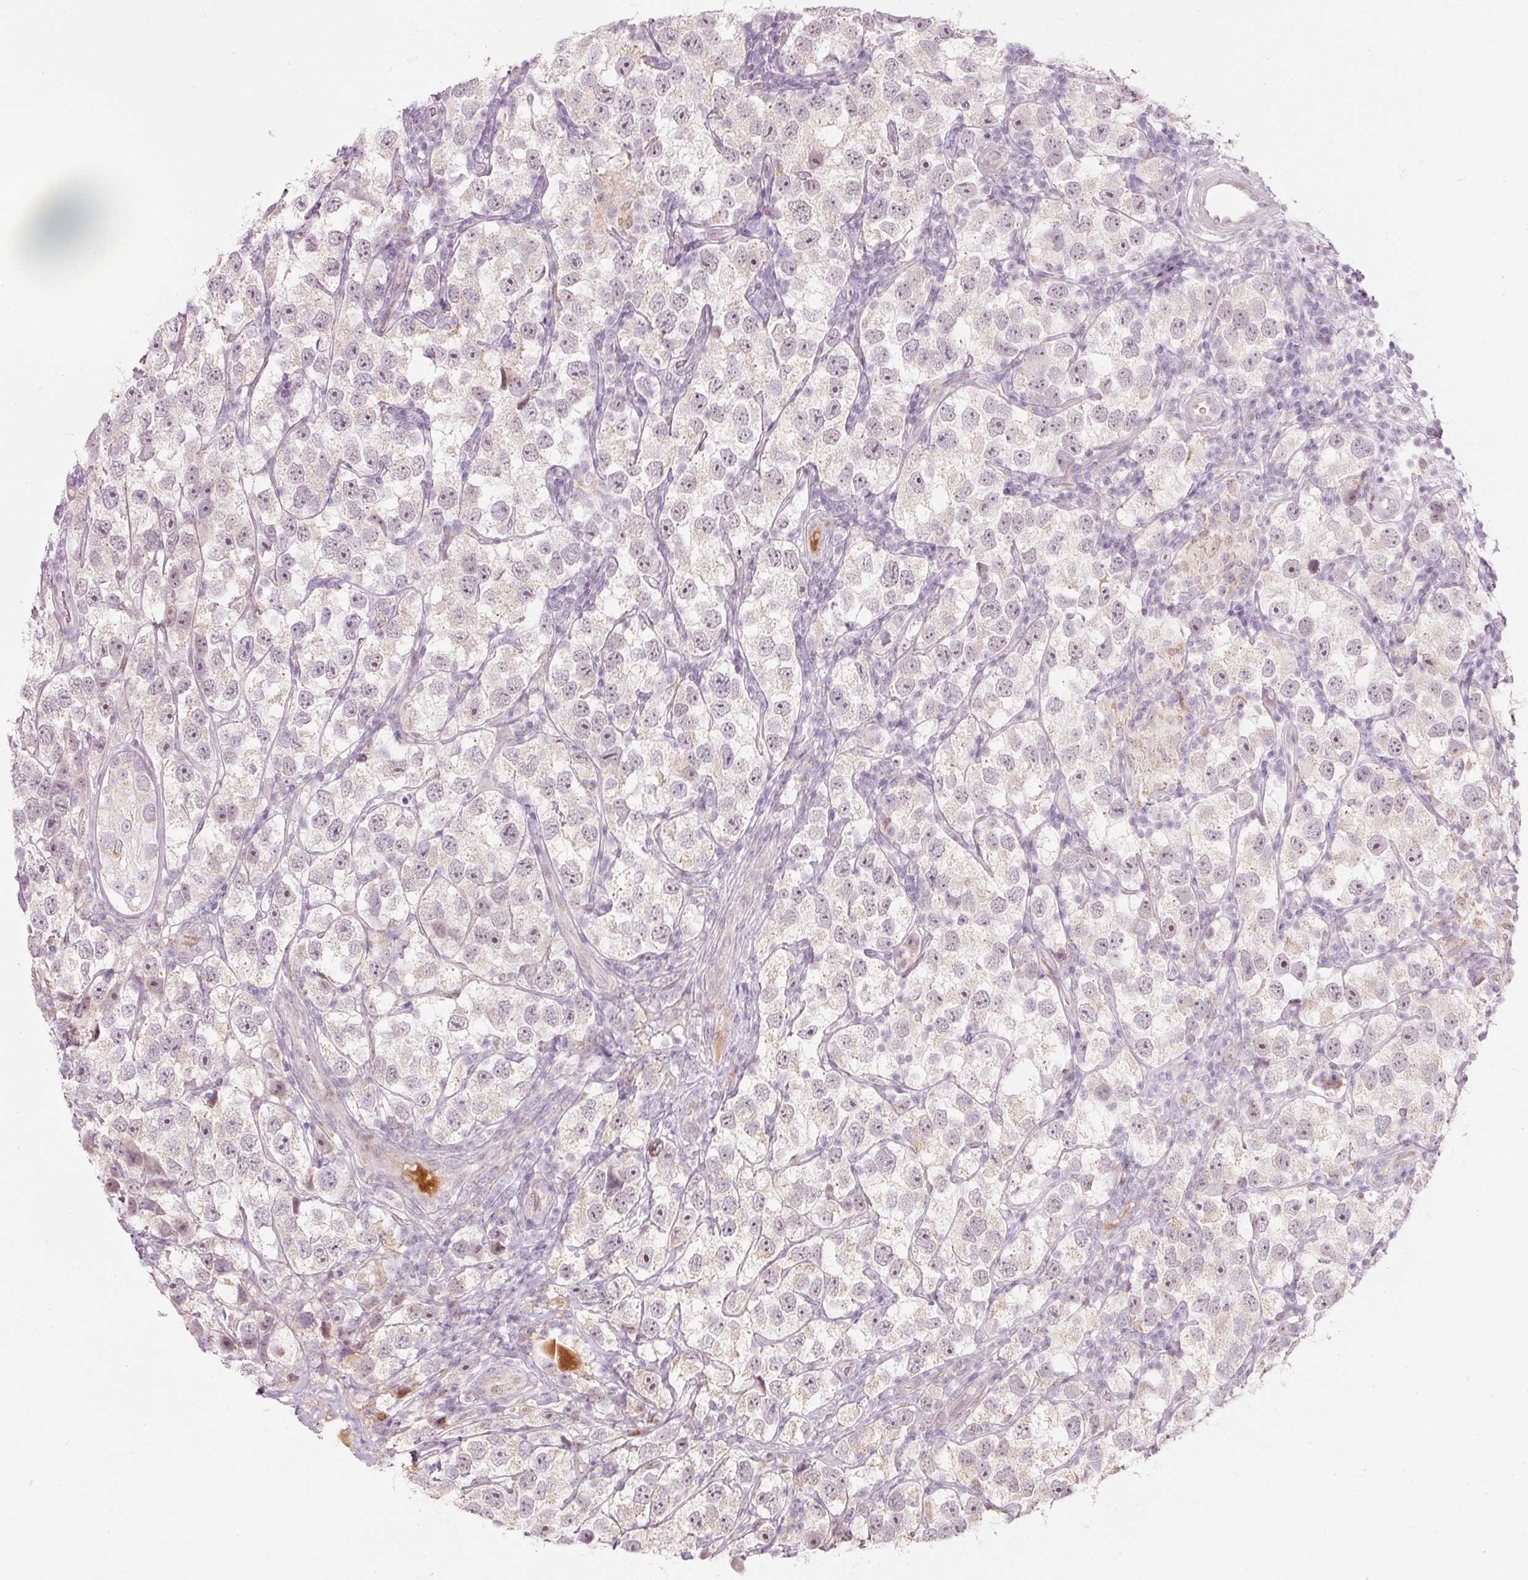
{"staining": {"intensity": "negative", "quantity": "none", "location": "none"}, "tissue": "testis cancer", "cell_type": "Tumor cells", "image_type": "cancer", "snomed": [{"axis": "morphology", "description": "Seminoma, NOS"}, {"axis": "topography", "description": "Testis"}], "caption": "Protein analysis of testis cancer (seminoma) exhibits no significant positivity in tumor cells.", "gene": "RNF39", "patient": {"sex": "male", "age": 26}}